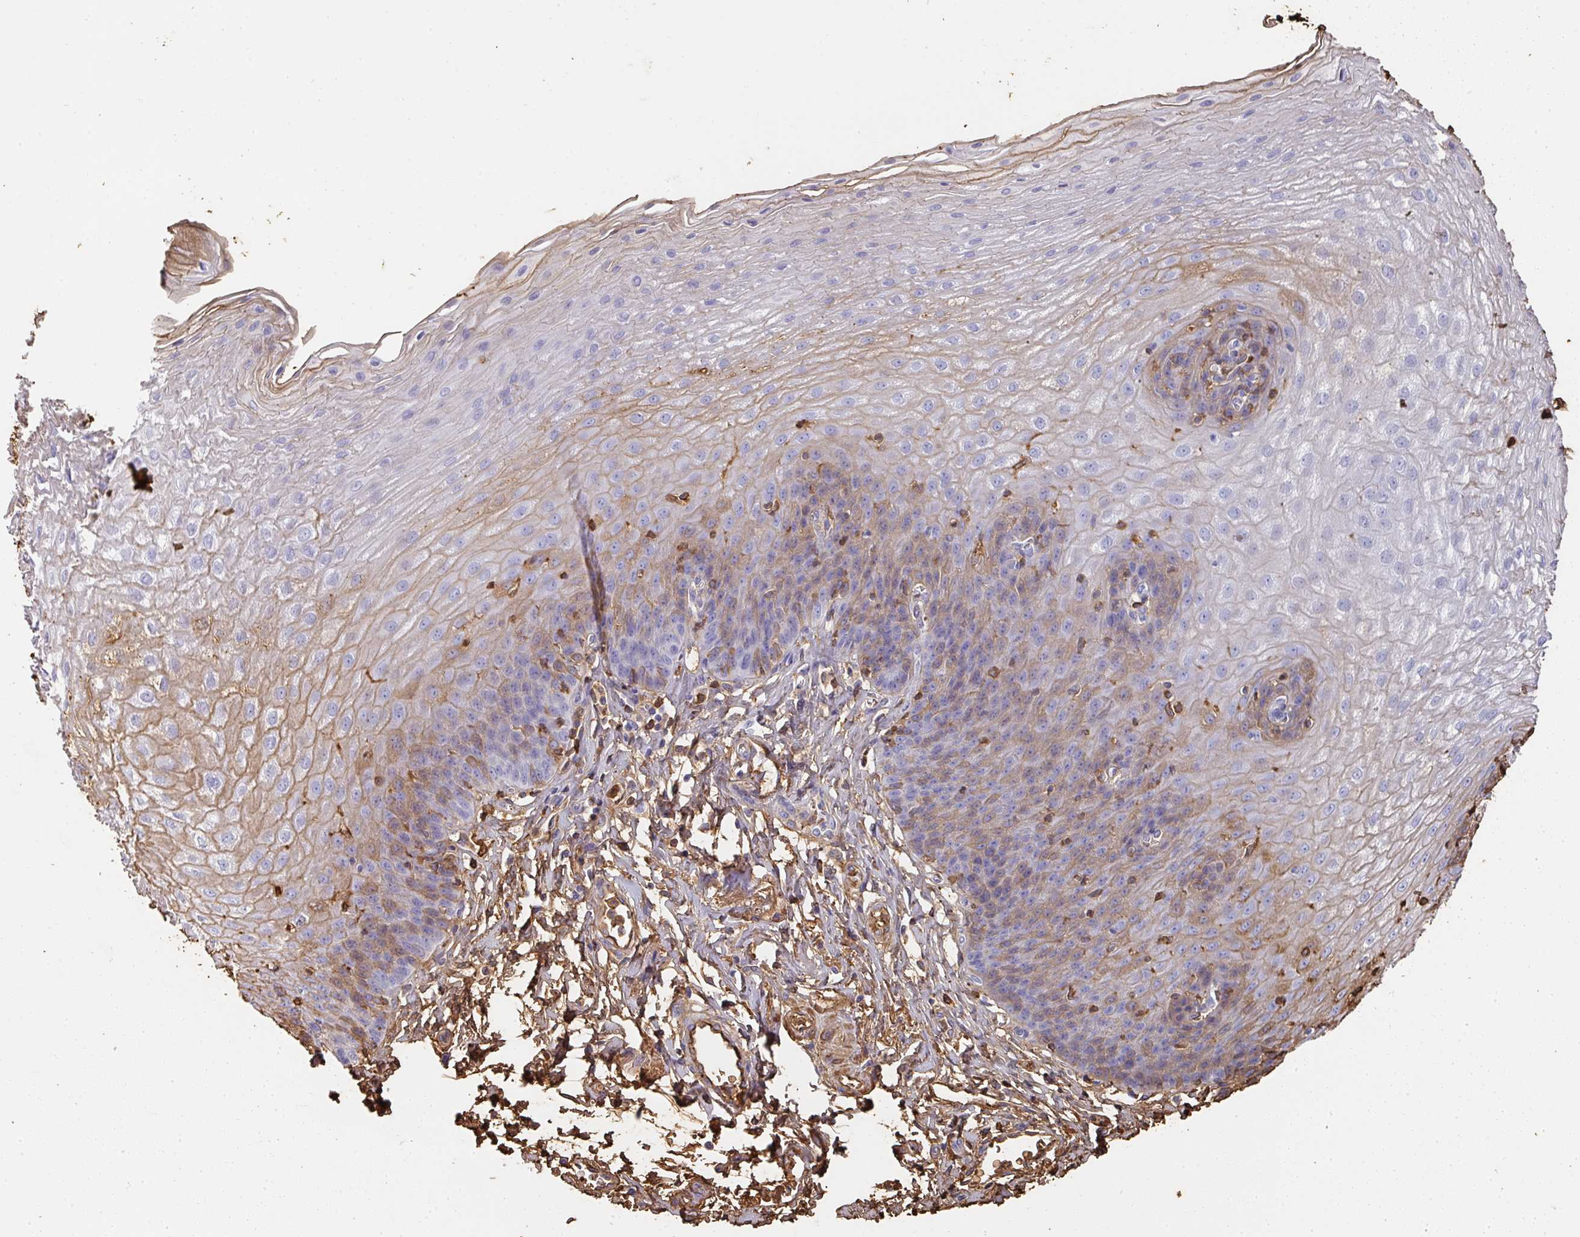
{"staining": {"intensity": "moderate", "quantity": "25%-75%", "location": "cytoplasmic/membranous"}, "tissue": "esophagus", "cell_type": "Squamous epithelial cells", "image_type": "normal", "snomed": [{"axis": "morphology", "description": "Normal tissue, NOS"}, {"axis": "topography", "description": "Esophagus"}], "caption": "A histopathology image of esophagus stained for a protein shows moderate cytoplasmic/membranous brown staining in squamous epithelial cells. Using DAB (3,3'-diaminobenzidine) (brown) and hematoxylin (blue) stains, captured at high magnification using brightfield microscopy.", "gene": "ALB", "patient": {"sex": "female", "age": 81}}